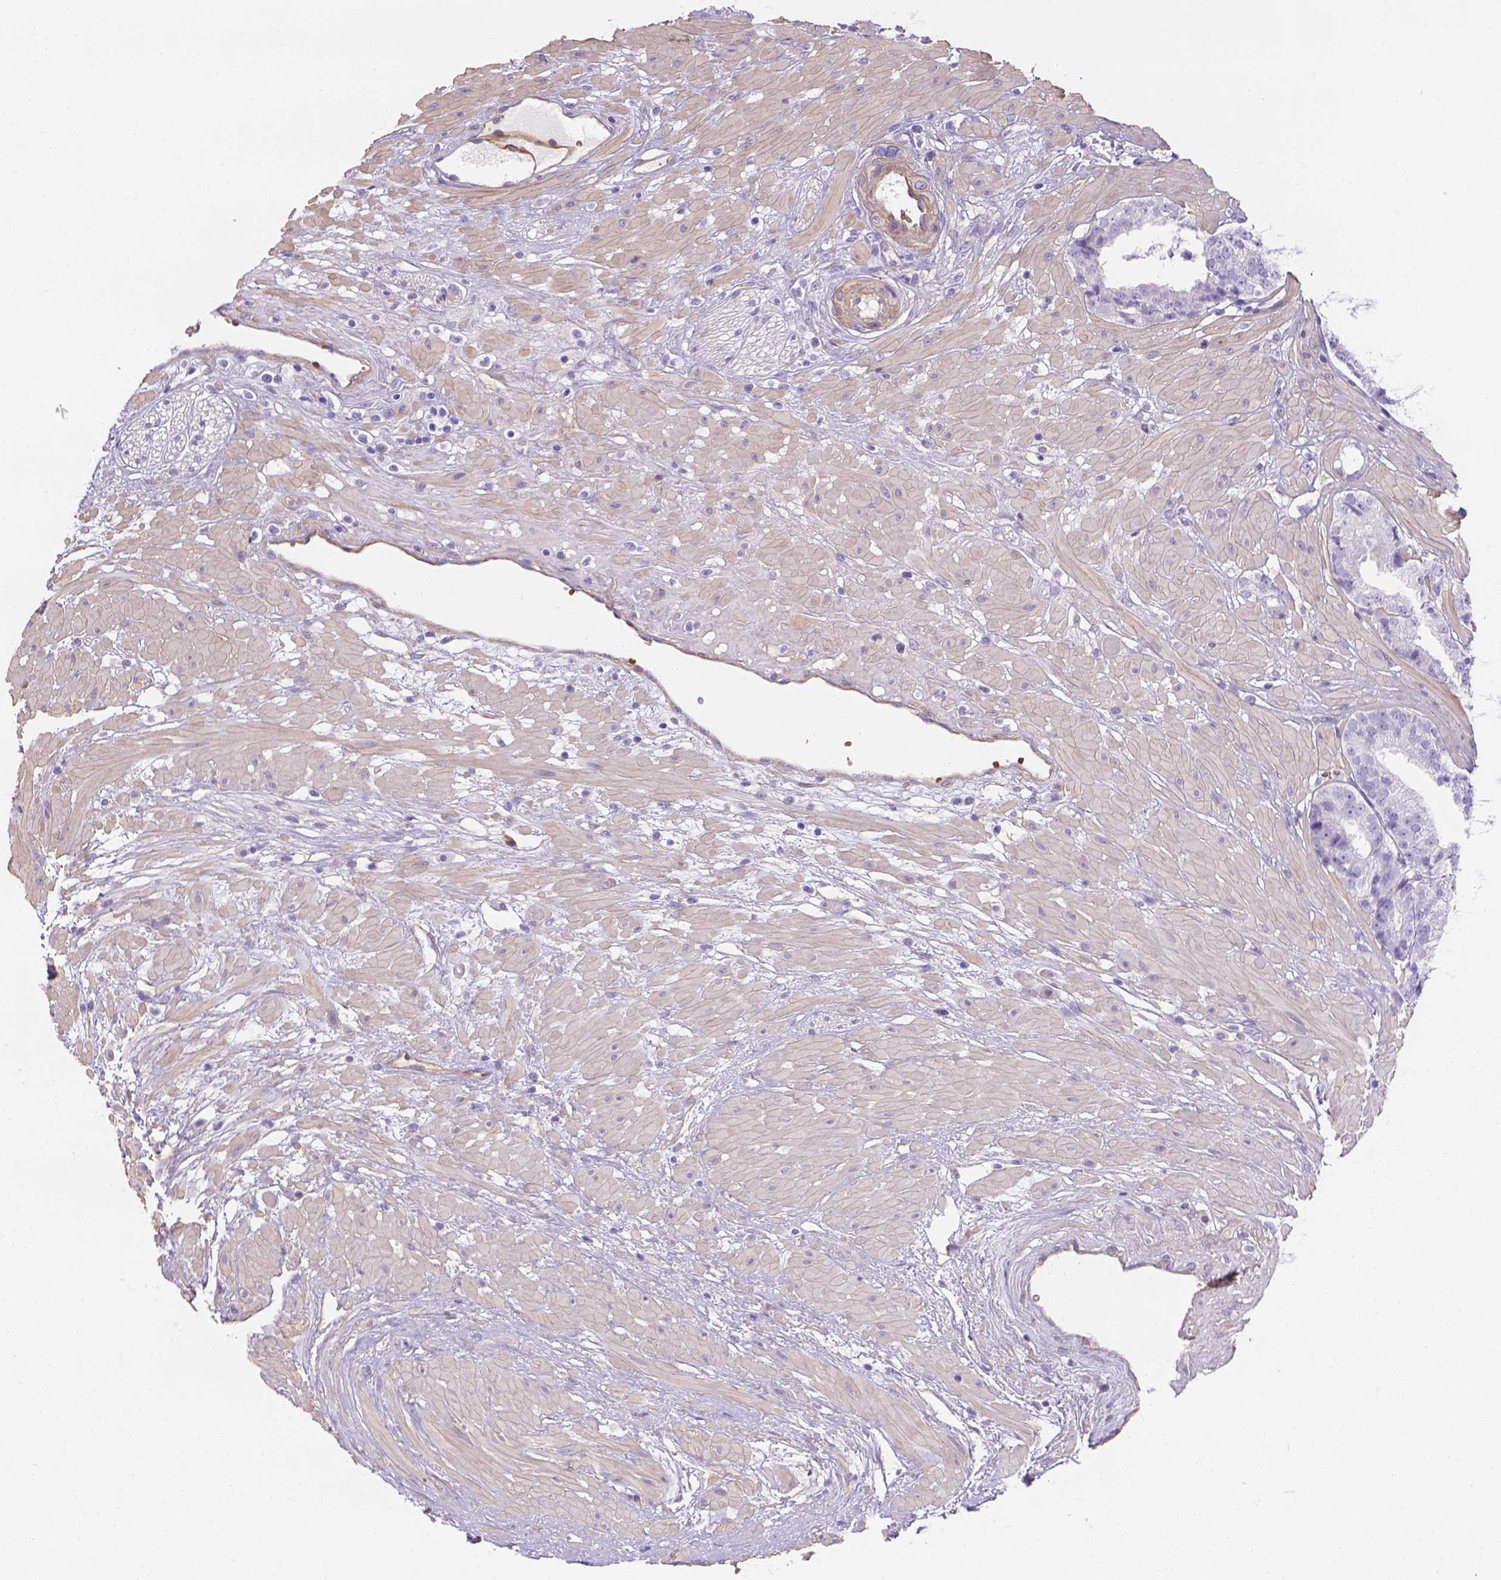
{"staining": {"intensity": "negative", "quantity": "none", "location": "none"}, "tissue": "prostate cancer", "cell_type": "Tumor cells", "image_type": "cancer", "snomed": [{"axis": "morphology", "description": "Adenocarcinoma, Low grade"}, {"axis": "topography", "description": "Prostate"}], "caption": "Histopathology image shows no significant protein positivity in tumor cells of prostate low-grade adenocarcinoma.", "gene": "SLC40A1", "patient": {"sex": "male", "age": 60}}